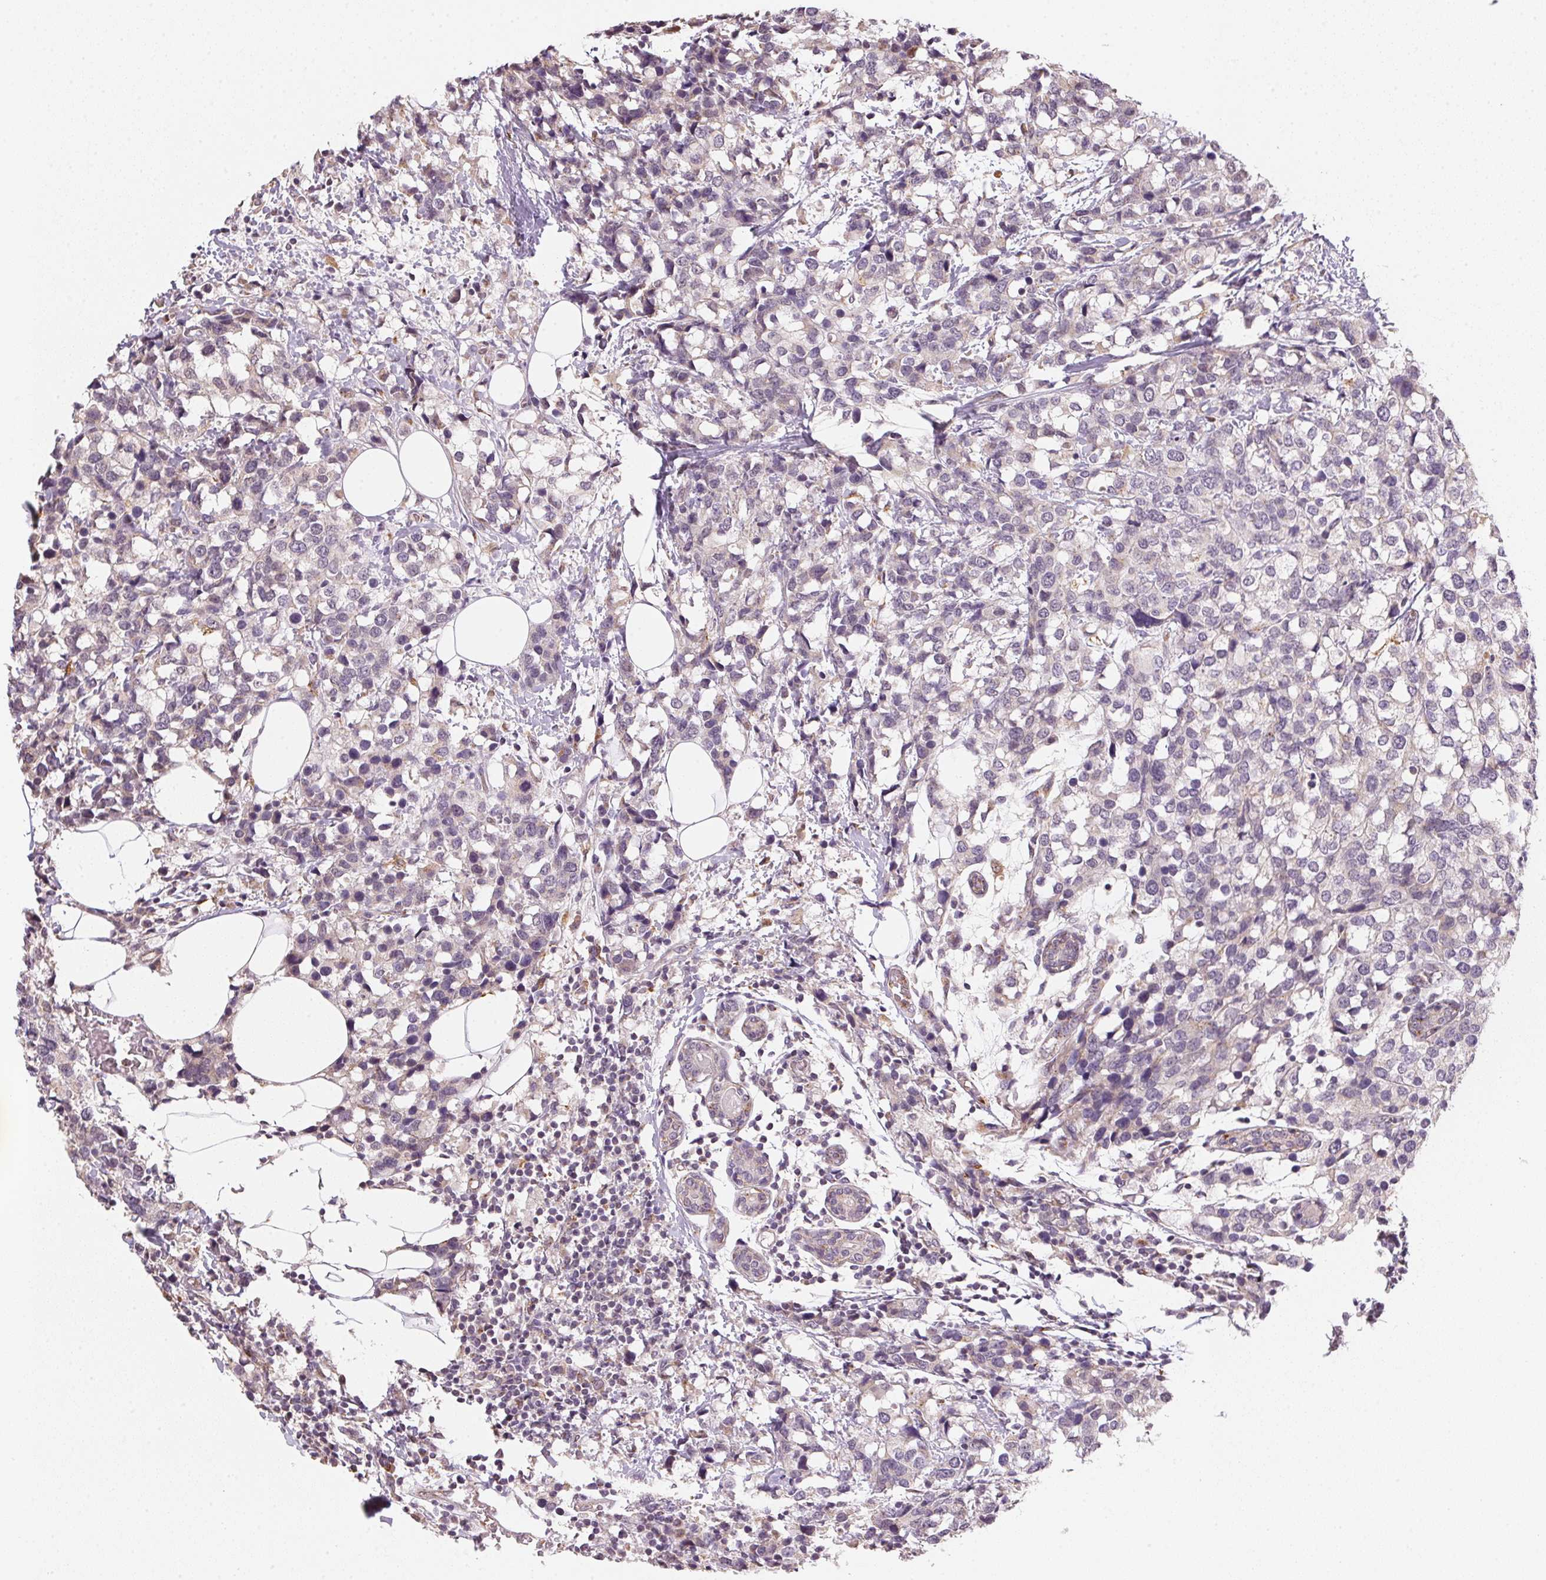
{"staining": {"intensity": "negative", "quantity": "none", "location": "none"}, "tissue": "breast cancer", "cell_type": "Tumor cells", "image_type": "cancer", "snomed": [{"axis": "morphology", "description": "Lobular carcinoma"}, {"axis": "topography", "description": "Breast"}], "caption": "Human lobular carcinoma (breast) stained for a protein using IHC exhibits no staining in tumor cells.", "gene": "METTL13", "patient": {"sex": "female", "age": 59}}